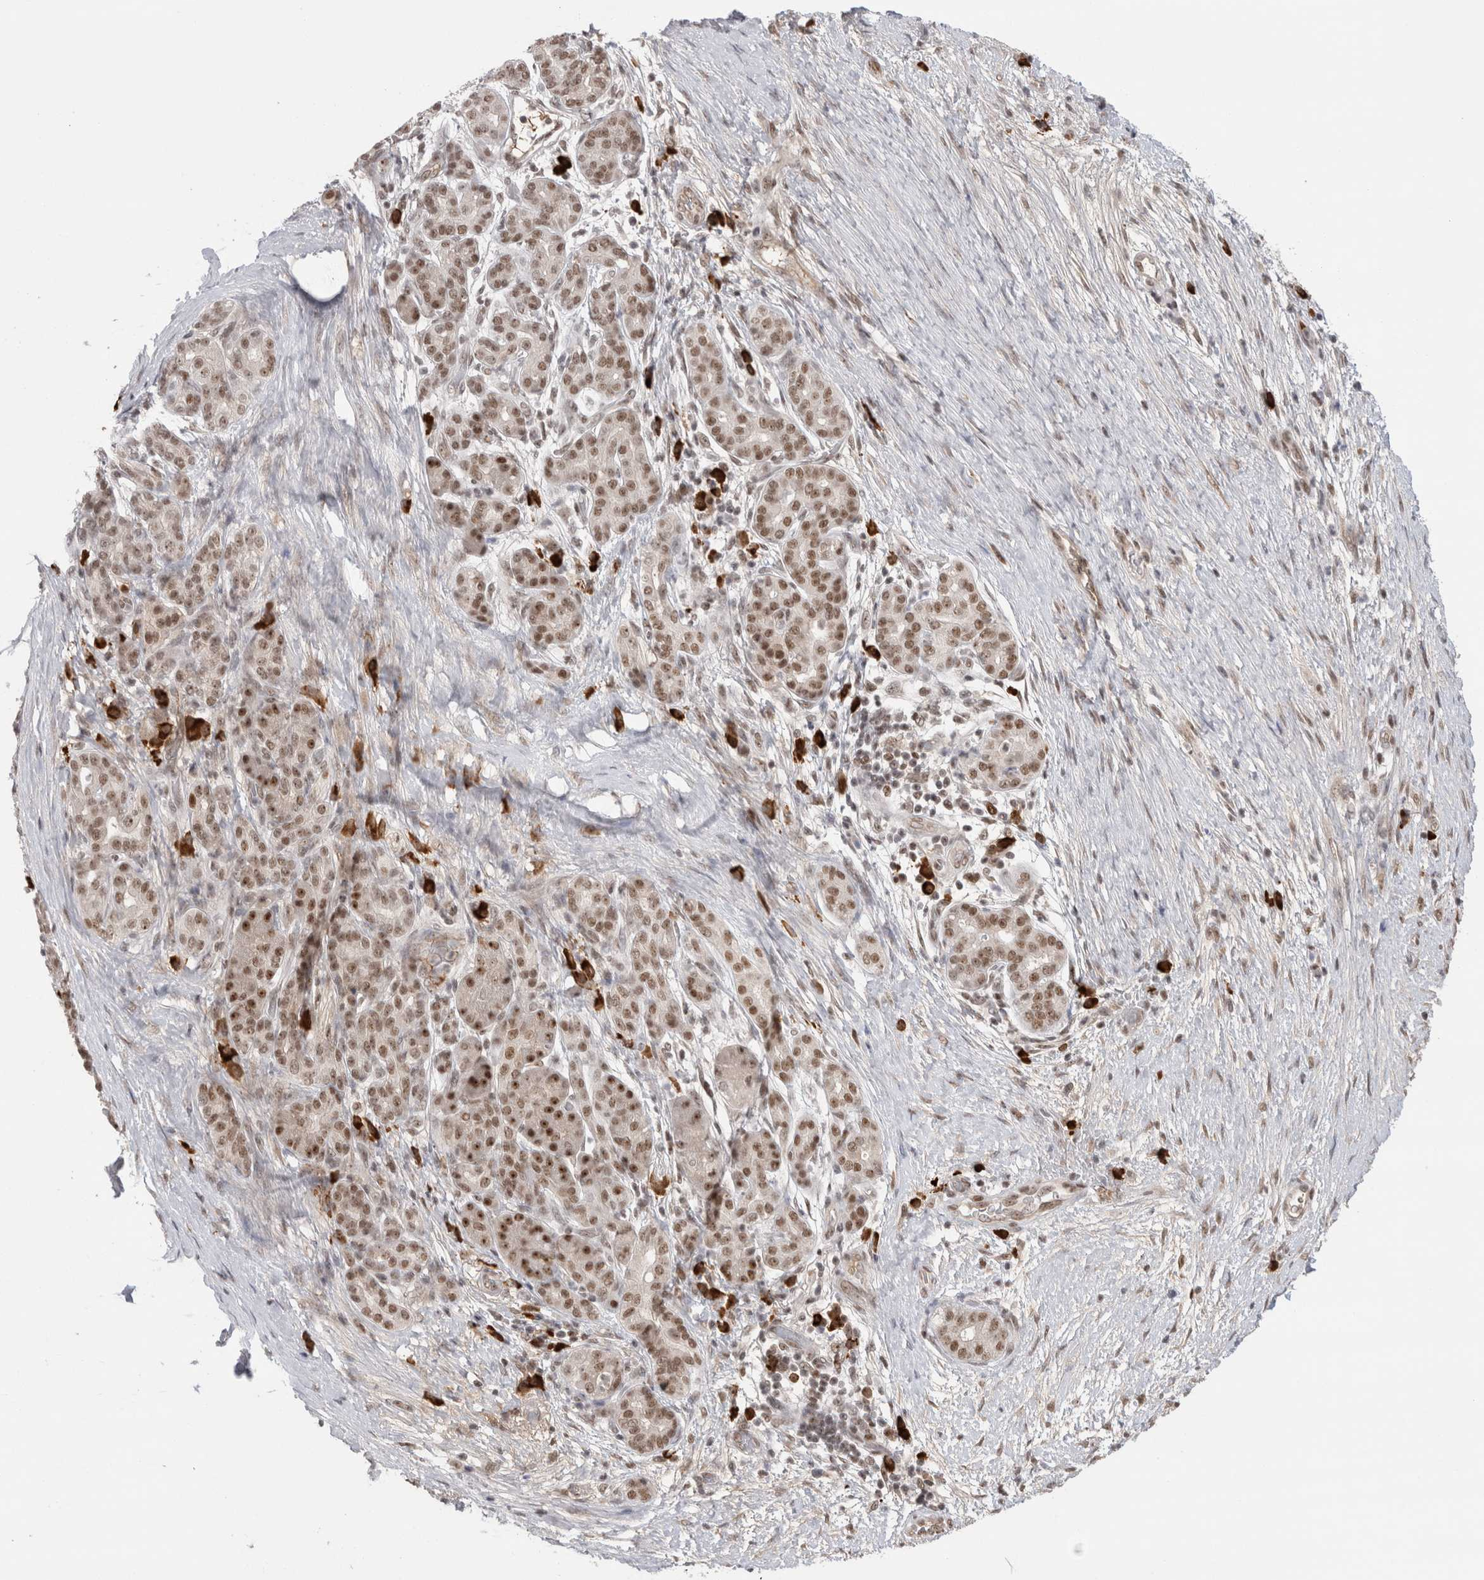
{"staining": {"intensity": "moderate", "quantity": ">75%", "location": "nuclear"}, "tissue": "pancreatic cancer", "cell_type": "Tumor cells", "image_type": "cancer", "snomed": [{"axis": "morphology", "description": "Adenocarcinoma, NOS"}, {"axis": "topography", "description": "Pancreas"}], "caption": "Immunohistochemistry (IHC) staining of adenocarcinoma (pancreatic), which exhibits medium levels of moderate nuclear staining in approximately >75% of tumor cells indicating moderate nuclear protein expression. The staining was performed using DAB (3,3'-diaminobenzidine) (brown) for protein detection and nuclei were counterstained in hematoxylin (blue).", "gene": "ZNF24", "patient": {"sex": "male", "age": 72}}